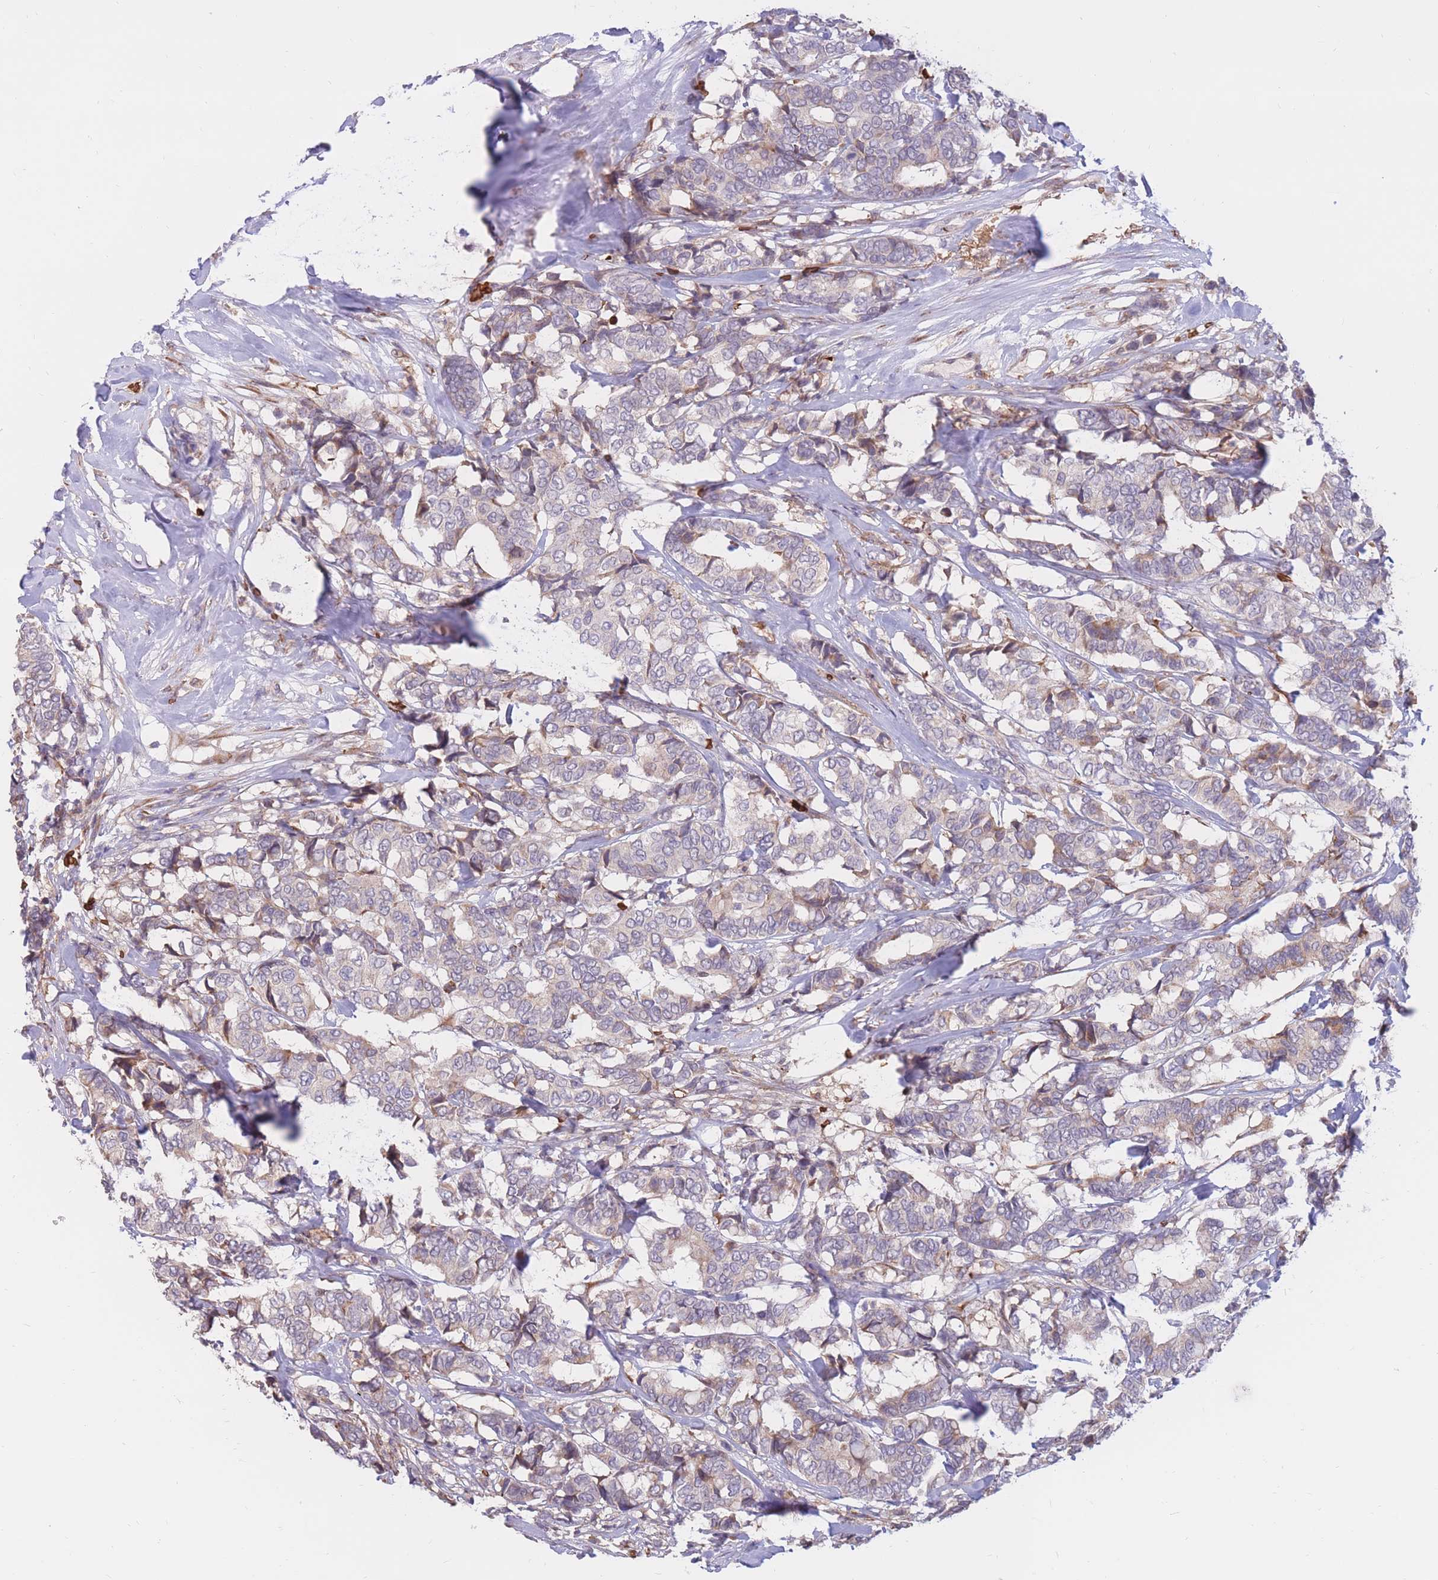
{"staining": {"intensity": "weak", "quantity": "<25%", "location": "cytoplasmic/membranous"}, "tissue": "breast cancer", "cell_type": "Tumor cells", "image_type": "cancer", "snomed": [{"axis": "morphology", "description": "Duct carcinoma"}, {"axis": "topography", "description": "Breast"}], "caption": "Tumor cells are negative for brown protein staining in breast infiltrating ductal carcinoma.", "gene": "ATP10D", "patient": {"sex": "female", "age": 87}}